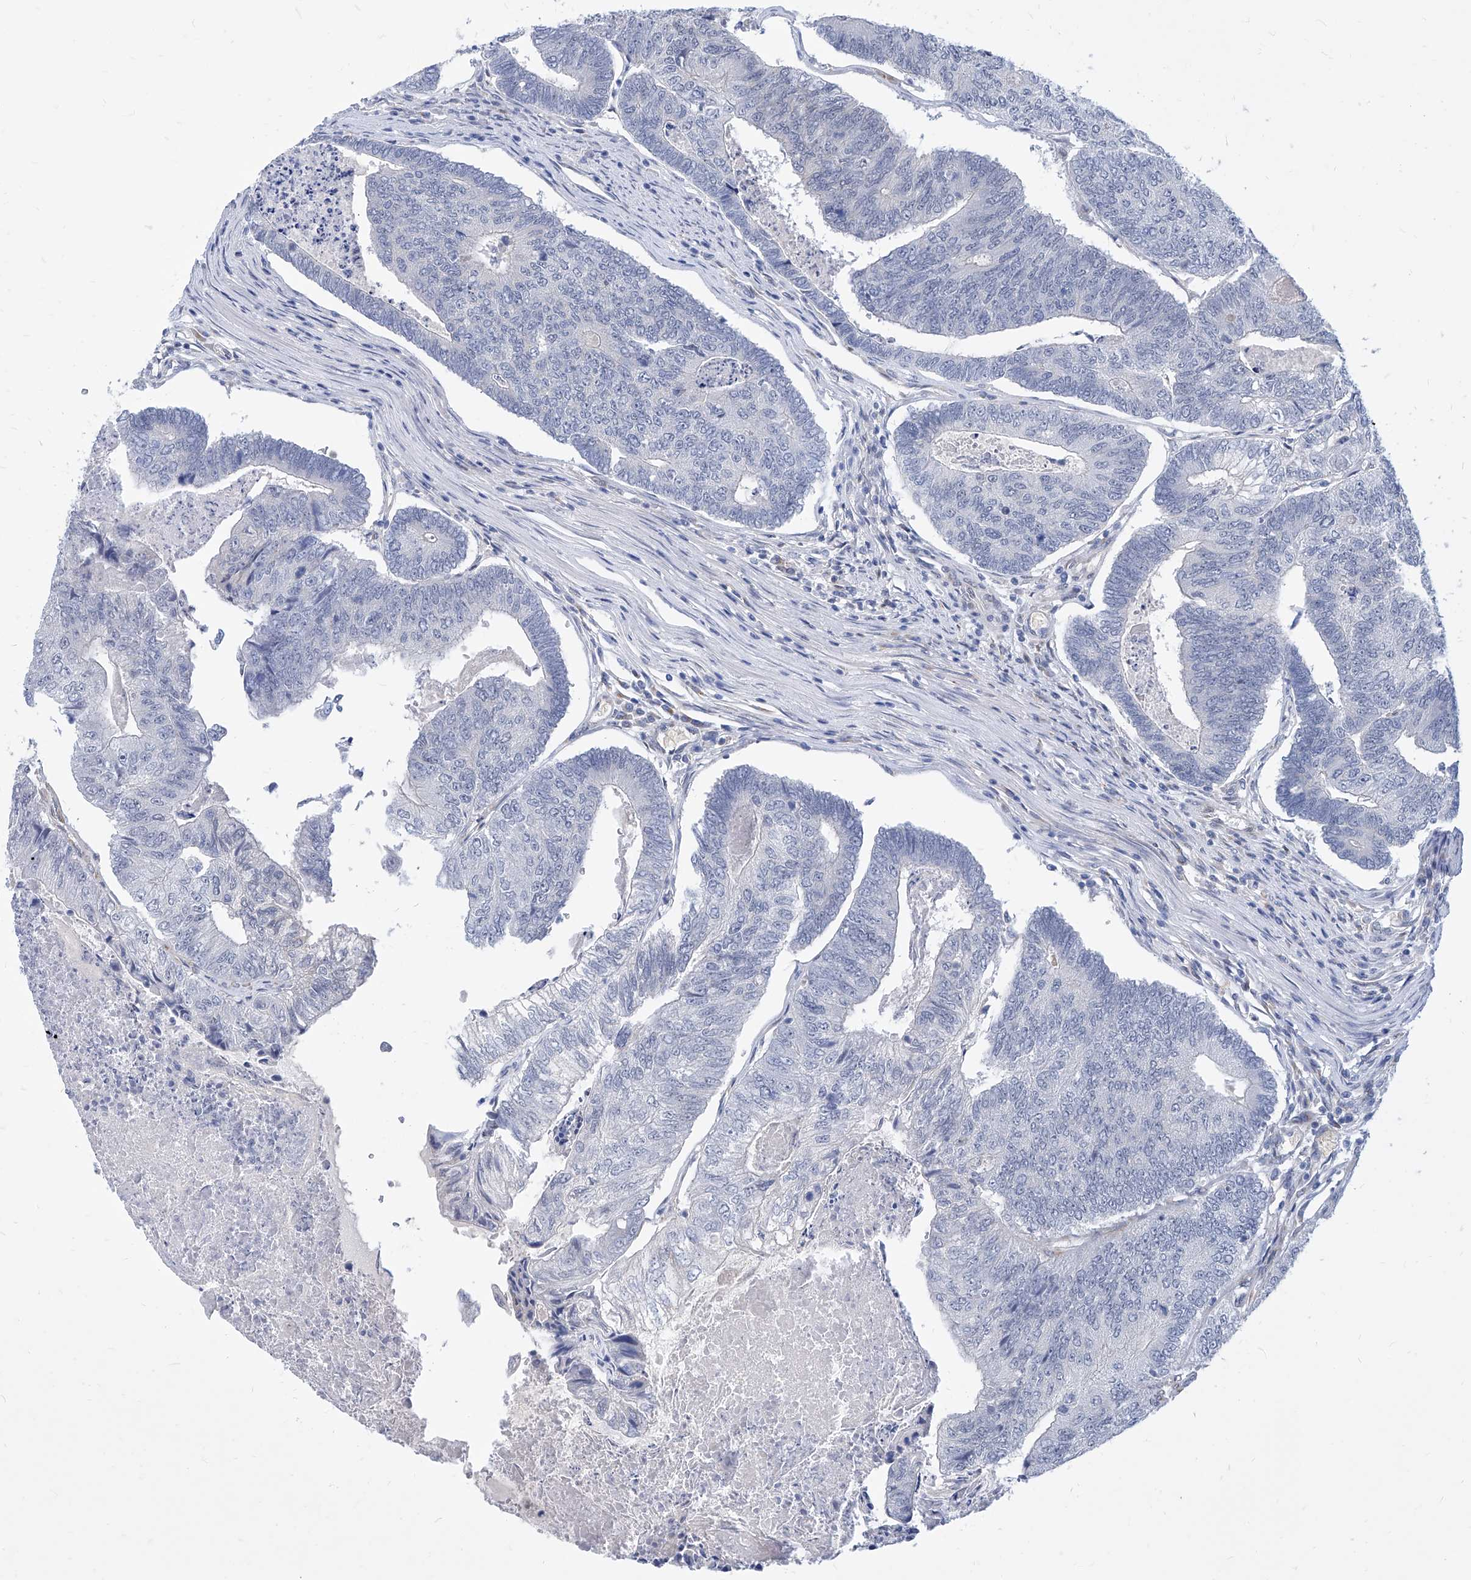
{"staining": {"intensity": "negative", "quantity": "none", "location": "none"}, "tissue": "colorectal cancer", "cell_type": "Tumor cells", "image_type": "cancer", "snomed": [{"axis": "morphology", "description": "Adenocarcinoma, NOS"}, {"axis": "topography", "description": "Colon"}], "caption": "A photomicrograph of colorectal cancer (adenocarcinoma) stained for a protein reveals no brown staining in tumor cells.", "gene": "MX2", "patient": {"sex": "female", "age": 67}}